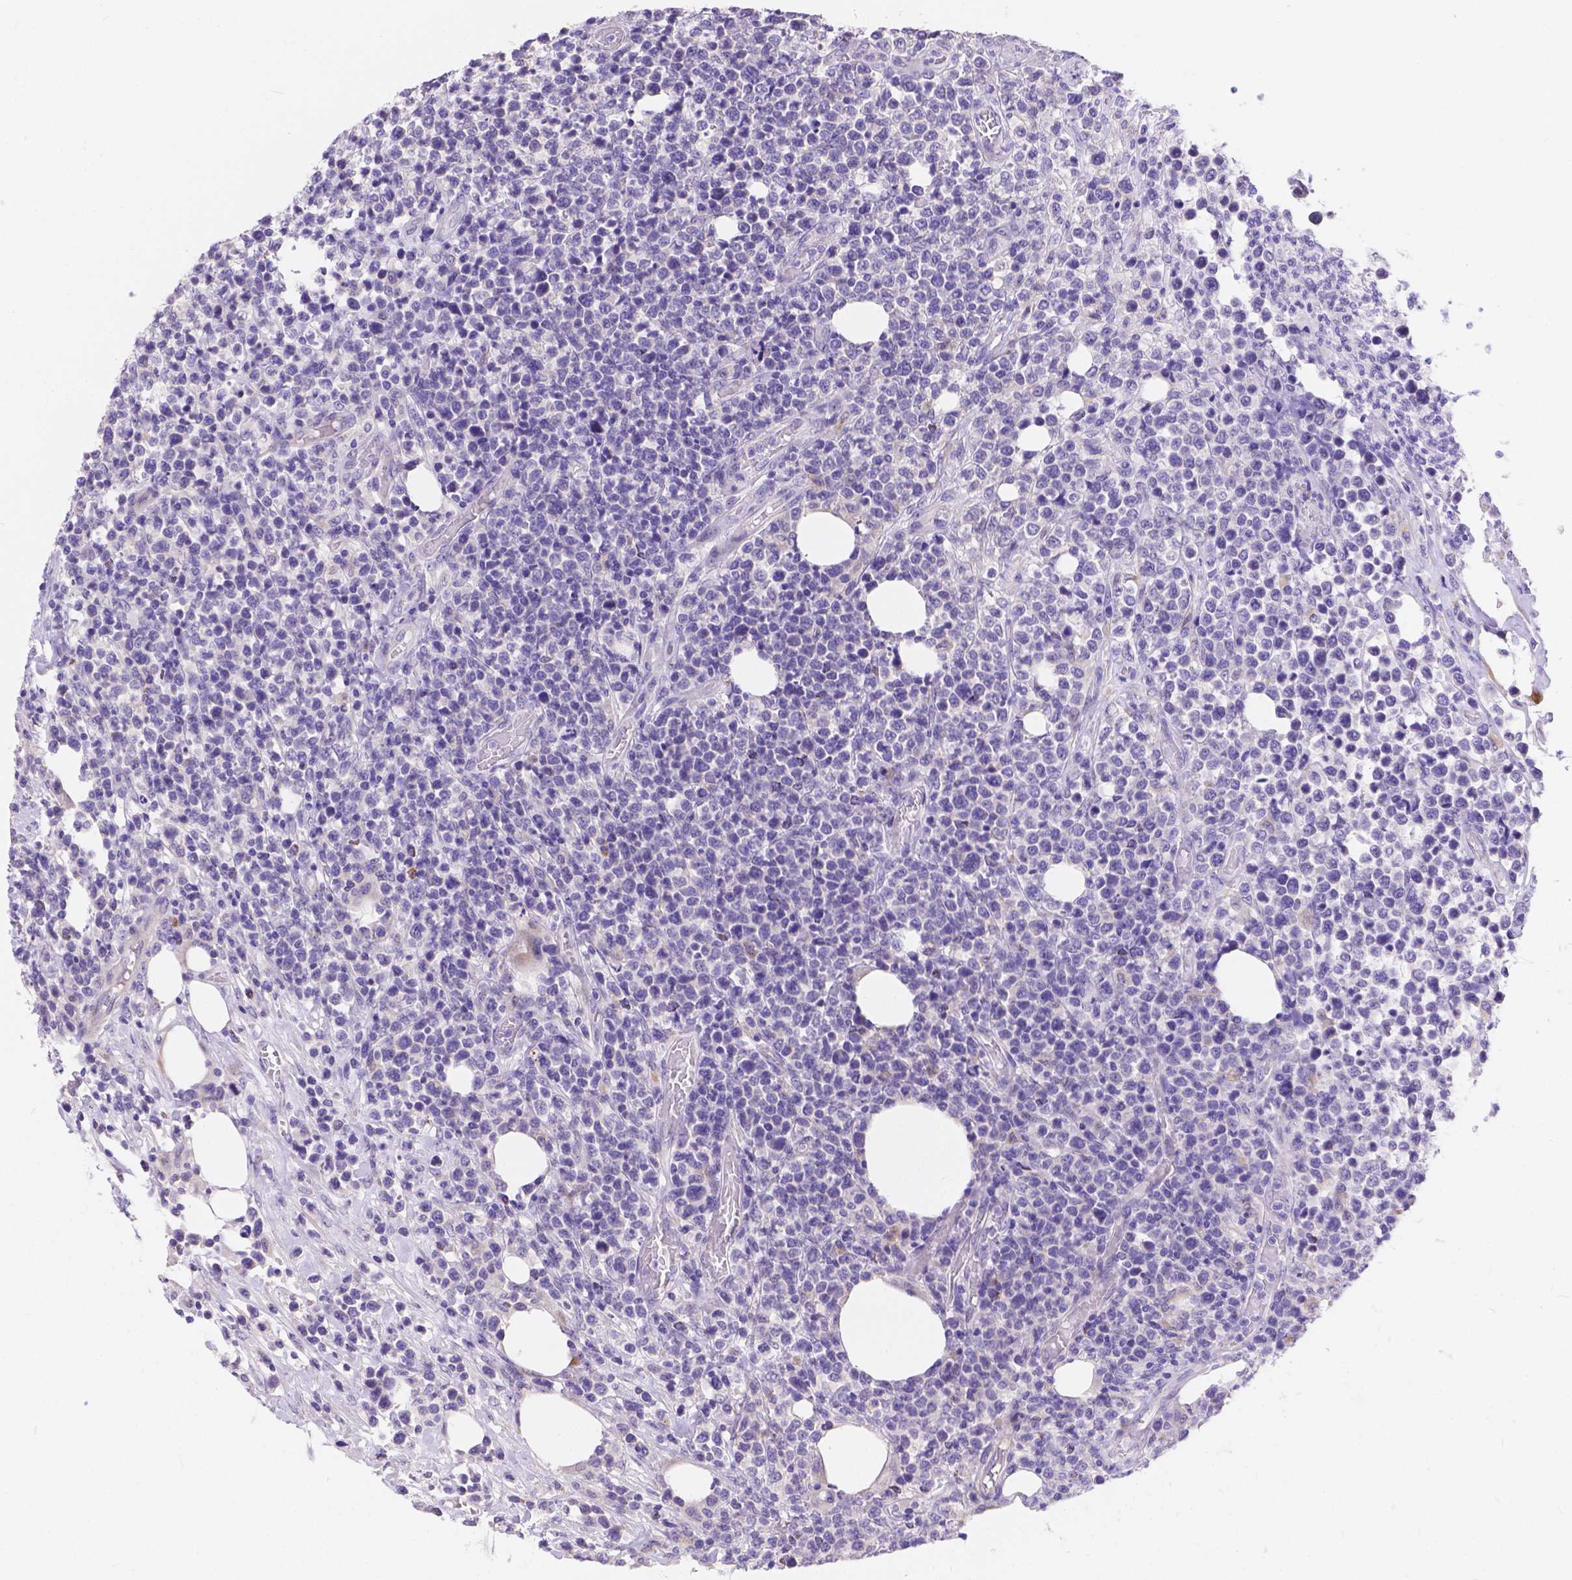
{"staining": {"intensity": "negative", "quantity": "none", "location": "none"}, "tissue": "lymphoma", "cell_type": "Tumor cells", "image_type": "cancer", "snomed": [{"axis": "morphology", "description": "Malignant lymphoma, non-Hodgkin's type, High grade"}, {"axis": "topography", "description": "Soft tissue"}], "caption": "Tumor cells show no significant protein staining in lymphoma.", "gene": "DLEC1", "patient": {"sex": "female", "age": 56}}